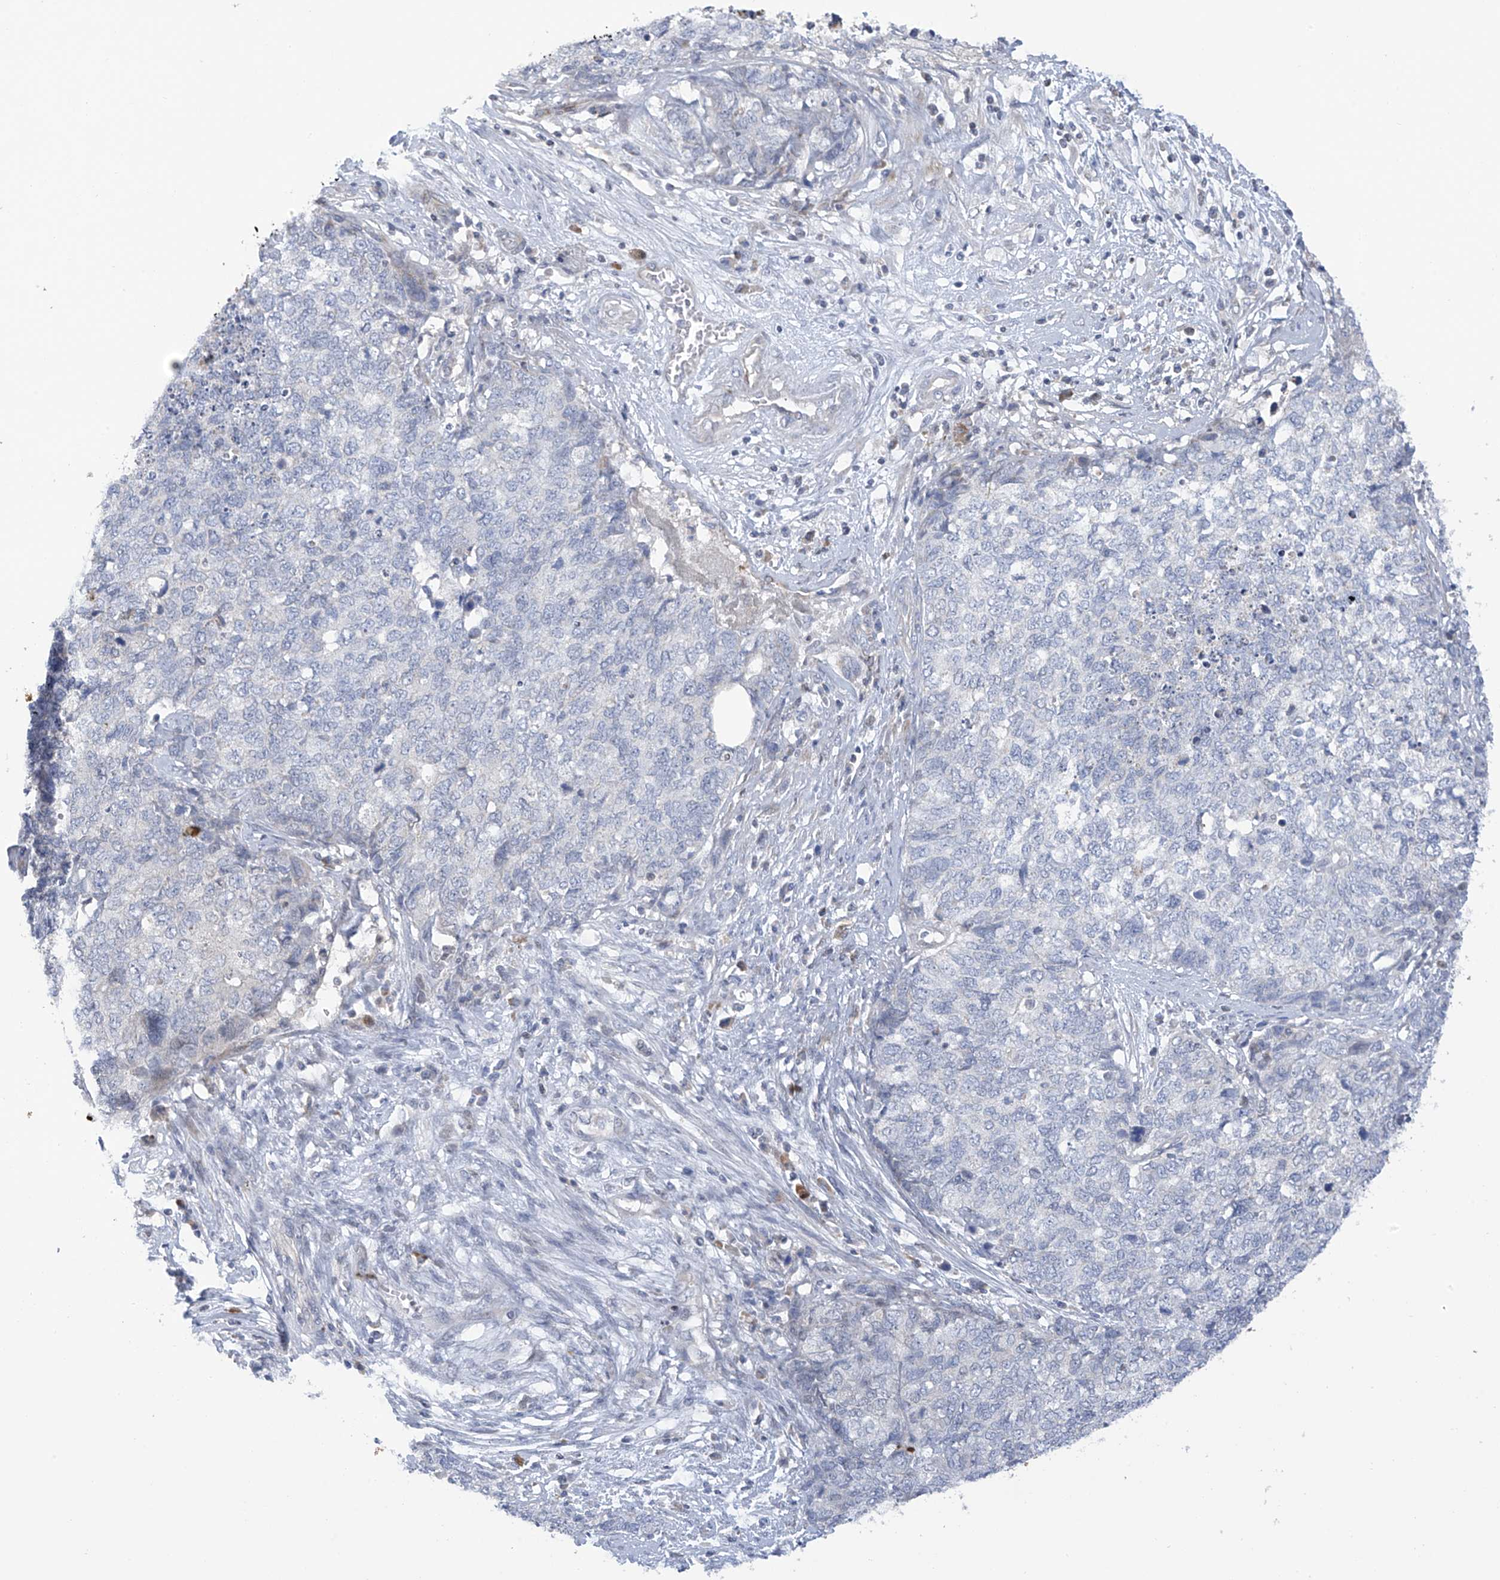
{"staining": {"intensity": "negative", "quantity": "none", "location": "none"}, "tissue": "cervical cancer", "cell_type": "Tumor cells", "image_type": "cancer", "snomed": [{"axis": "morphology", "description": "Squamous cell carcinoma, NOS"}, {"axis": "topography", "description": "Cervix"}], "caption": "Tumor cells show no significant staining in cervical cancer. Brightfield microscopy of IHC stained with DAB (3,3'-diaminobenzidine) (brown) and hematoxylin (blue), captured at high magnification.", "gene": "SLCO4A1", "patient": {"sex": "female", "age": 63}}